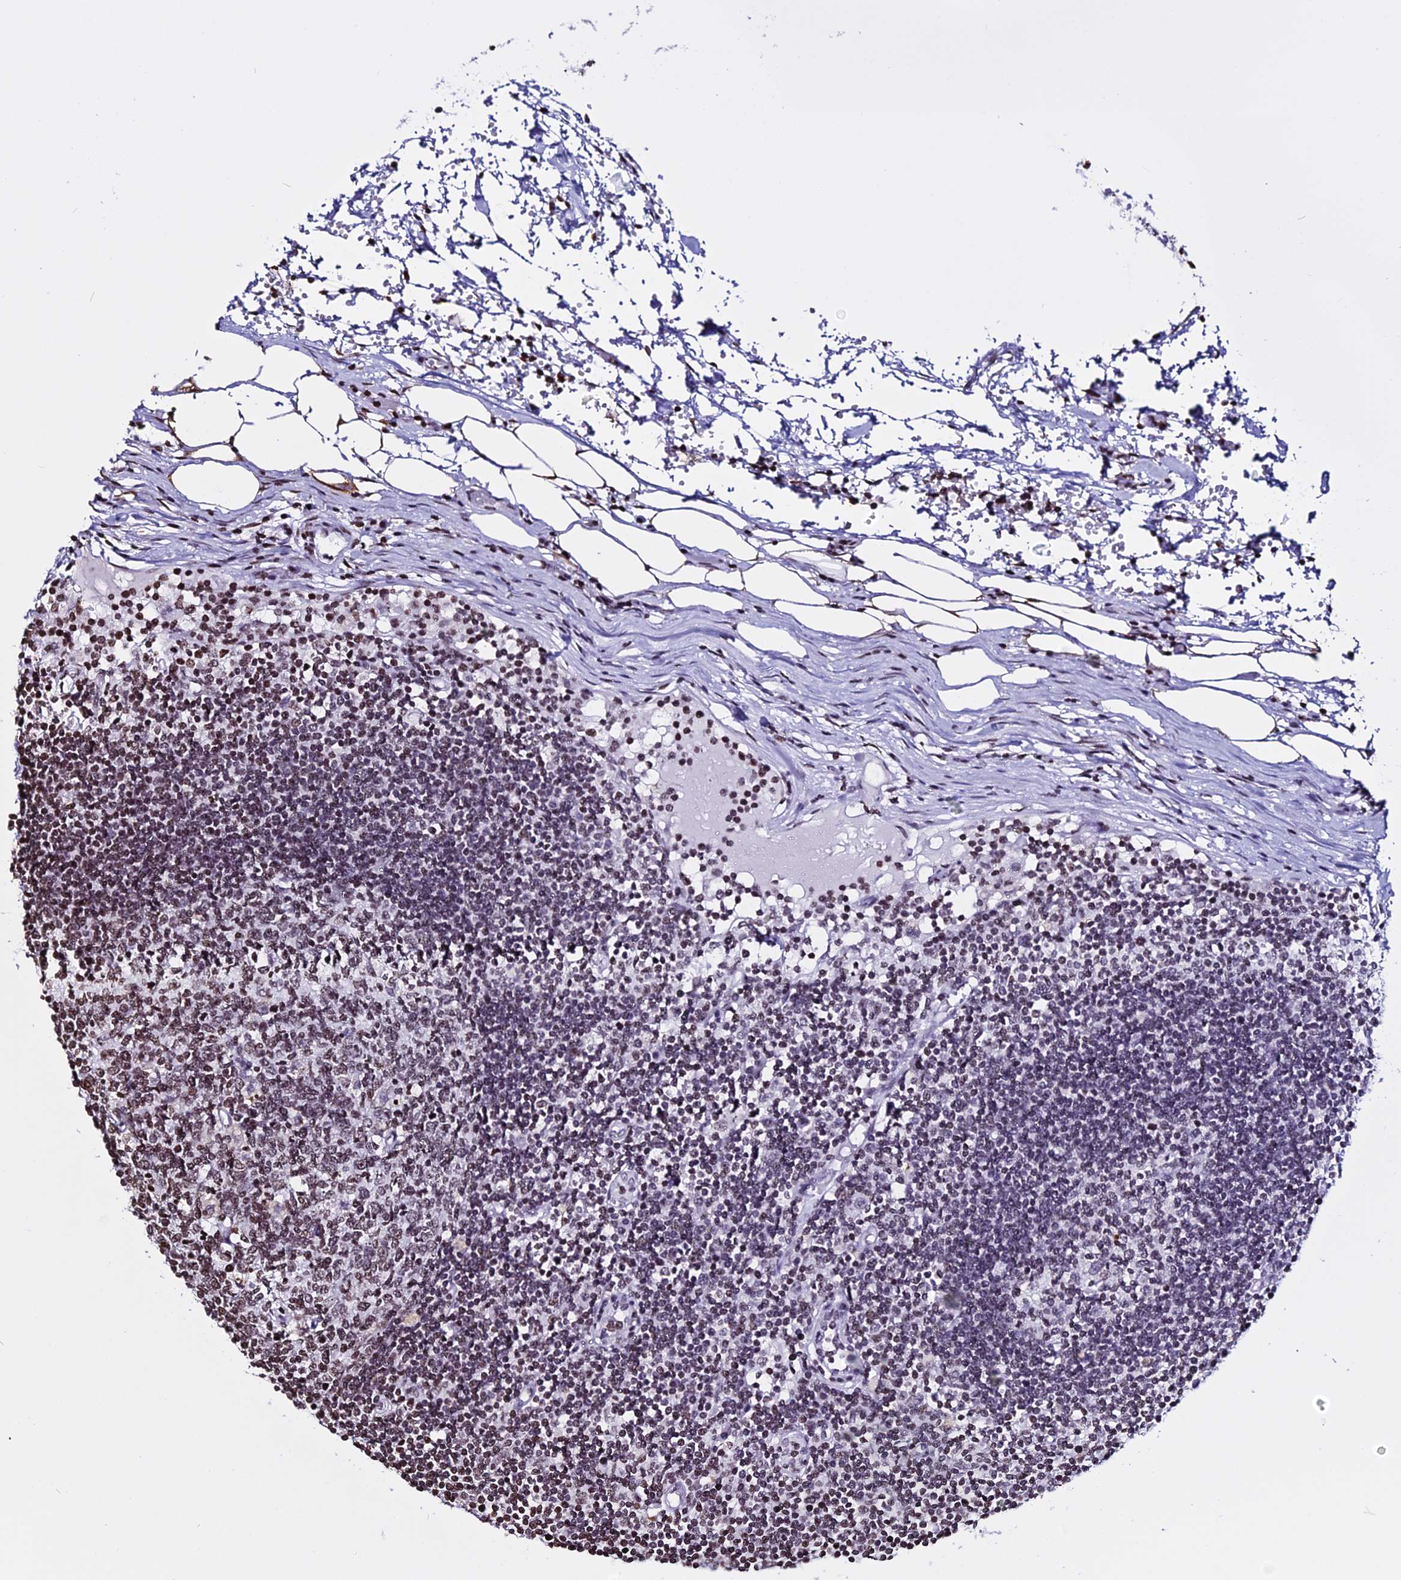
{"staining": {"intensity": "moderate", "quantity": ">75%", "location": "nuclear"}, "tissue": "lymph node", "cell_type": "Germinal center cells", "image_type": "normal", "snomed": [{"axis": "morphology", "description": "Adenocarcinoma, NOS"}, {"axis": "topography", "description": "Lymph node"}], "caption": "Germinal center cells demonstrate medium levels of moderate nuclear expression in about >75% of cells in unremarkable lymph node. The staining was performed using DAB, with brown indicating positive protein expression. Nuclei are stained blue with hematoxylin.", "gene": "ENSG00000282988", "patient": {"sex": "female", "age": 62}}